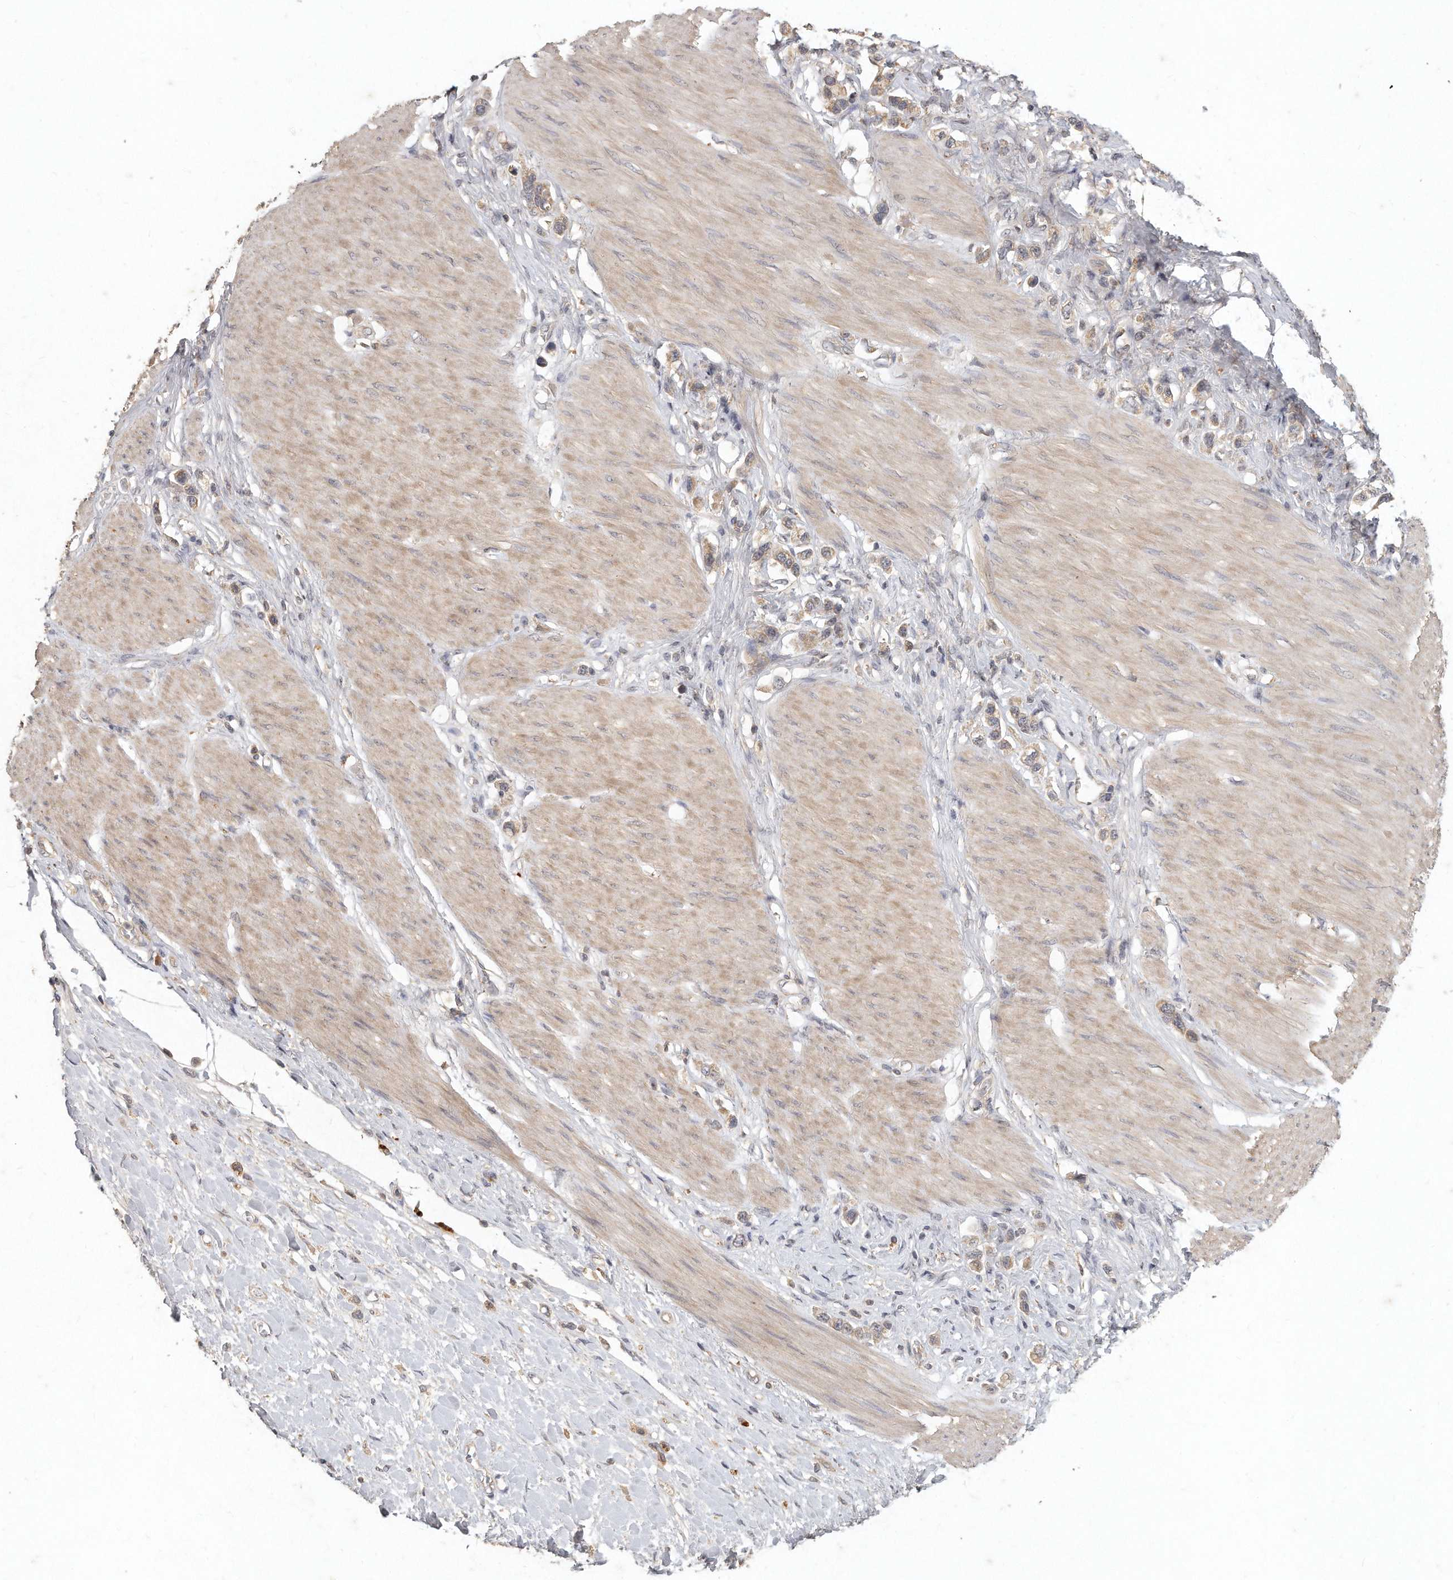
{"staining": {"intensity": "weak", "quantity": ">75%", "location": "cytoplasmic/membranous"}, "tissue": "stomach cancer", "cell_type": "Tumor cells", "image_type": "cancer", "snomed": [{"axis": "morphology", "description": "Adenocarcinoma, NOS"}, {"axis": "topography", "description": "Stomach"}], "caption": "IHC (DAB (3,3'-diaminobenzidine)) staining of human stomach adenocarcinoma demonstrates weak cytoplasmic/membranous protein staining in about >75% of tumor cells. (IHC, brightfield microscopy, high magnification).", "gene": "LGALS8", "patient": {"sex": "female", "age": 65}}